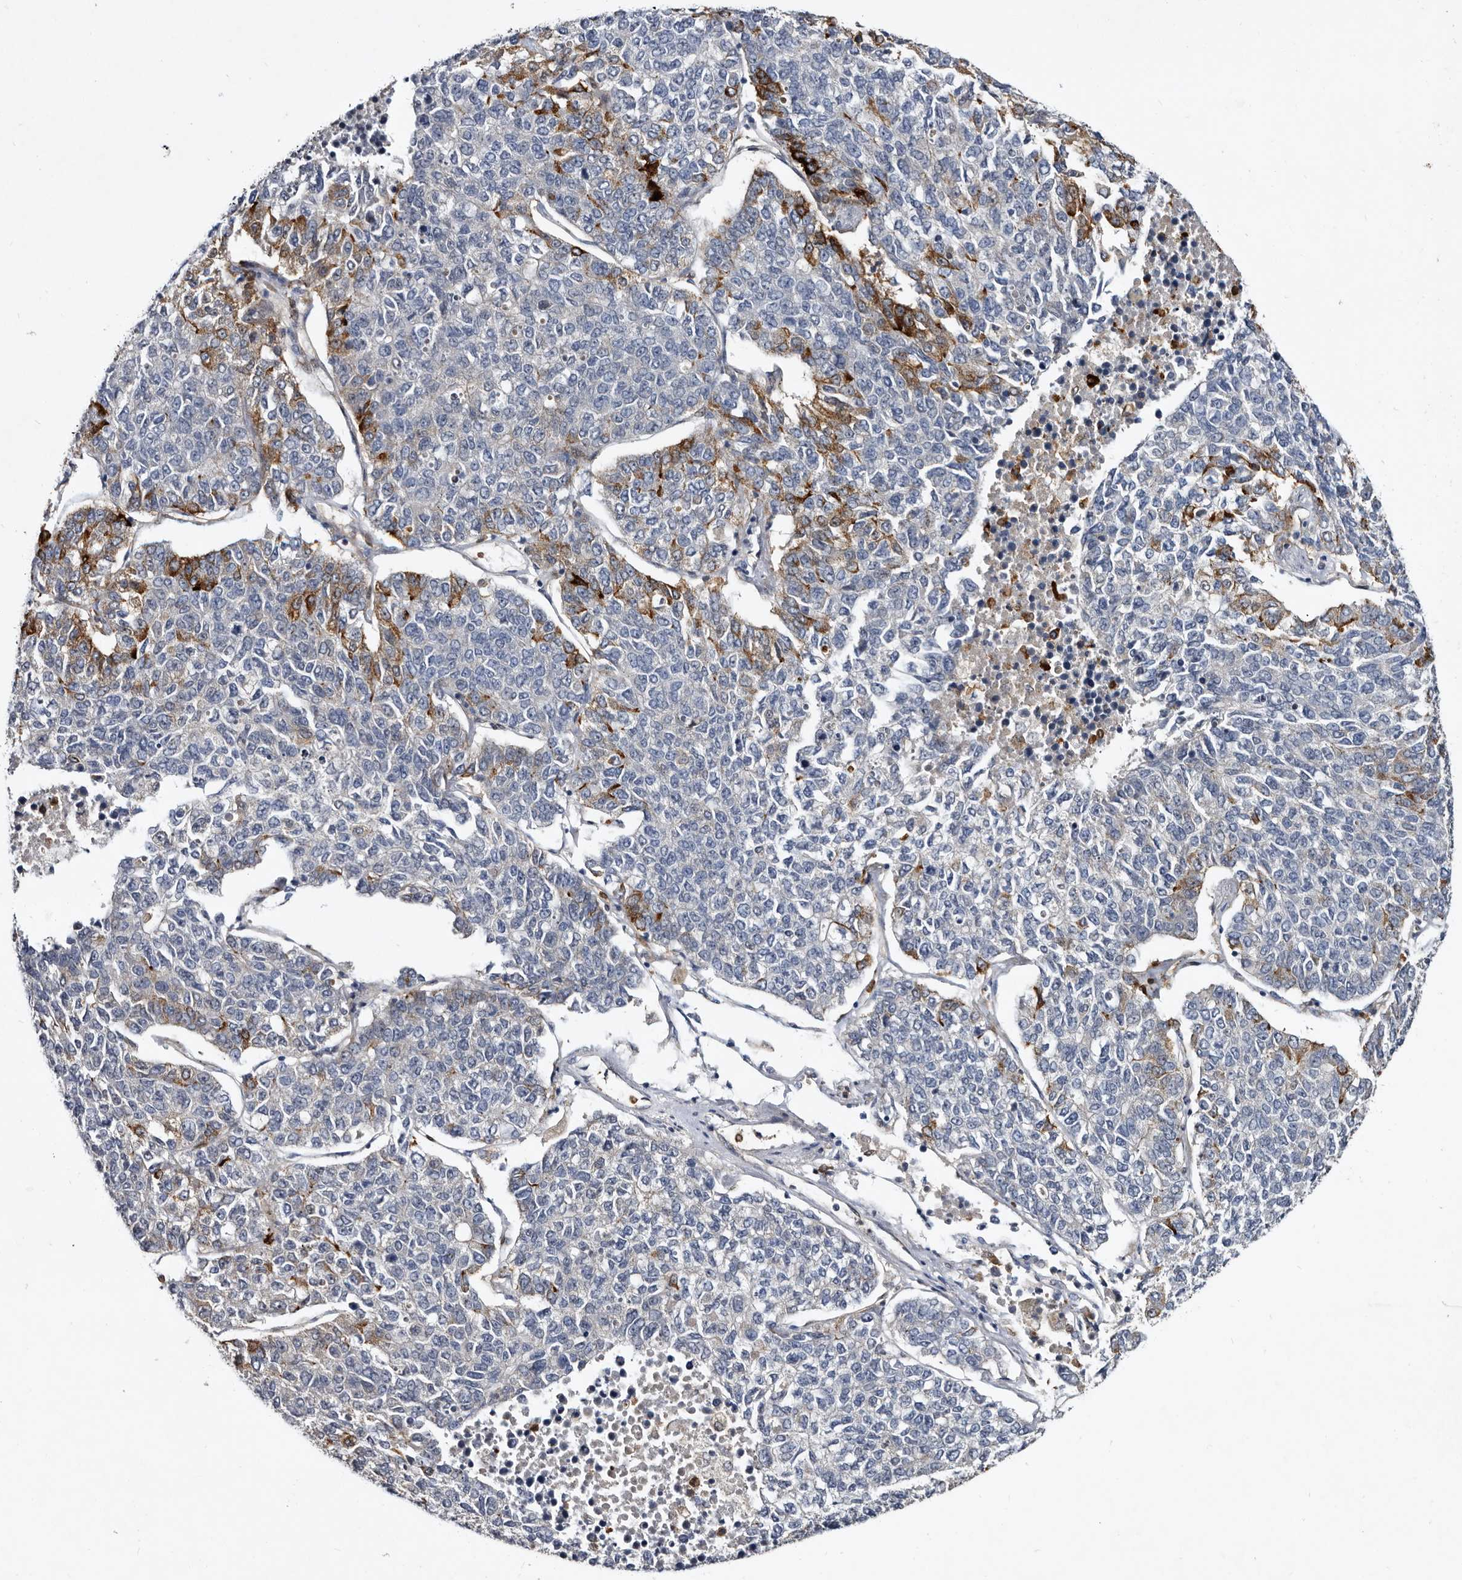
{"staining": {"intensity": "moderate", "quantity": "<25%", "location": "cytoplasmic/membranous"}, "tissue": "lung cancer", "cell_type": "Tumor cells", "image_type": "cancer", "snomed": [{"axis": "morphology", "description": "Adenocarcinoma, NOS"}, {"axis": "topography", "description": "Lung"}], "caption": "A histopathology image showing moderate cytoplasmic/membranous staining in about <25% of tumor cells in lung adenocarcinoma, as visualized by brown immunohistochemical staining.", "gene": "SERPINB8", "patient": {"sex": "male", "age": 49}}